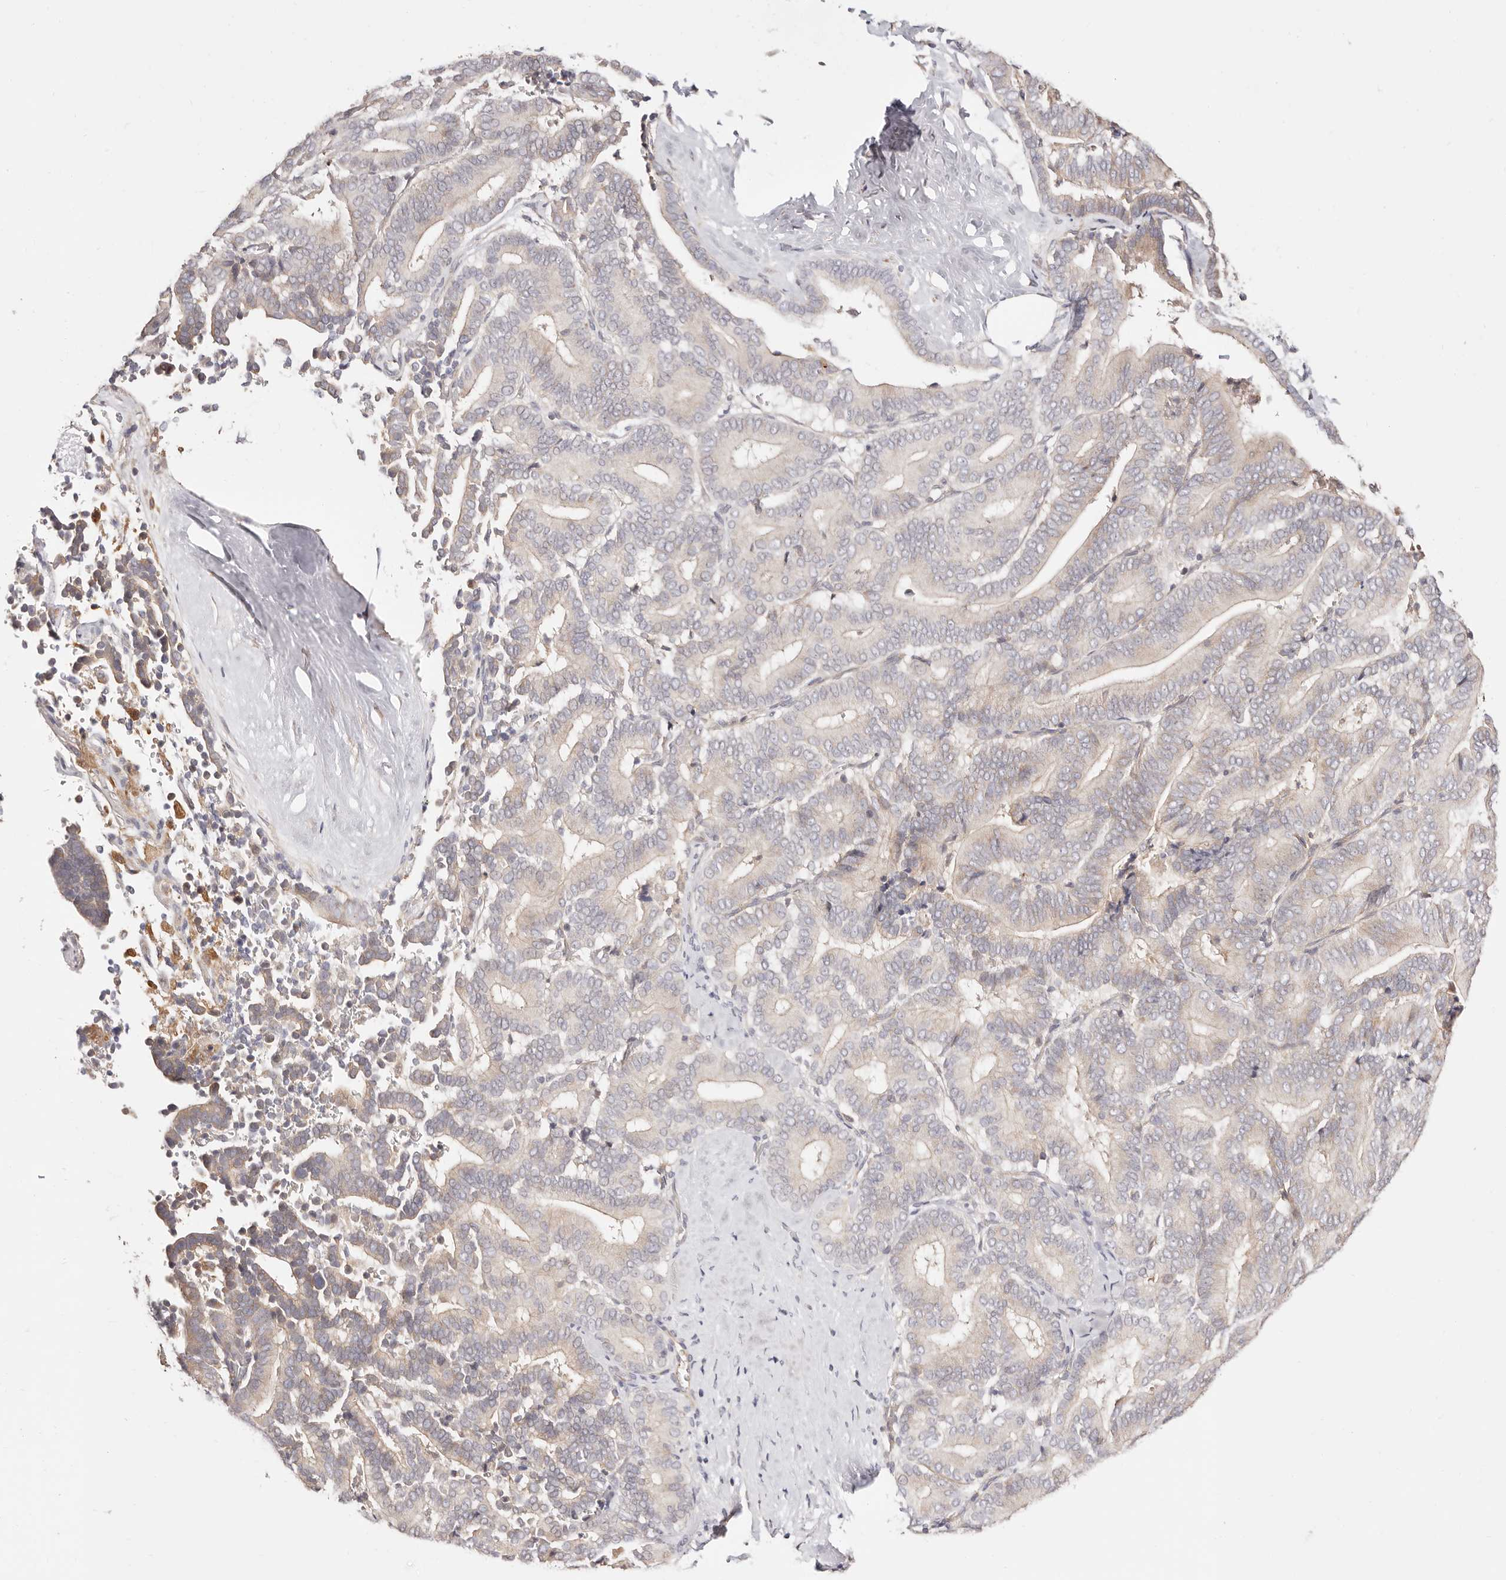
{"staining": {"intensity": "weak", "quantity": "25%-75%", "location": "cytoplasmic/membranous"}, "tissue": "liver cancer", "cell_type": "Tumor cells", "image_type": "cancer", "snomed": [{"axis": "morphology", "description": "Cholangiocarcinoma"}, {"axis": "topography", "description": "Liver"}], "caption": "Protein analysis of liver cholangiocarcinoma tissue exhibits weak cytoplasmic/membranous staining in approximately 25%-75% of tumor cells. (IHC, brightfield microscopy, high magnification).", "gene": "MAPK1", "patient": {"sex": "female", "age": 75}}